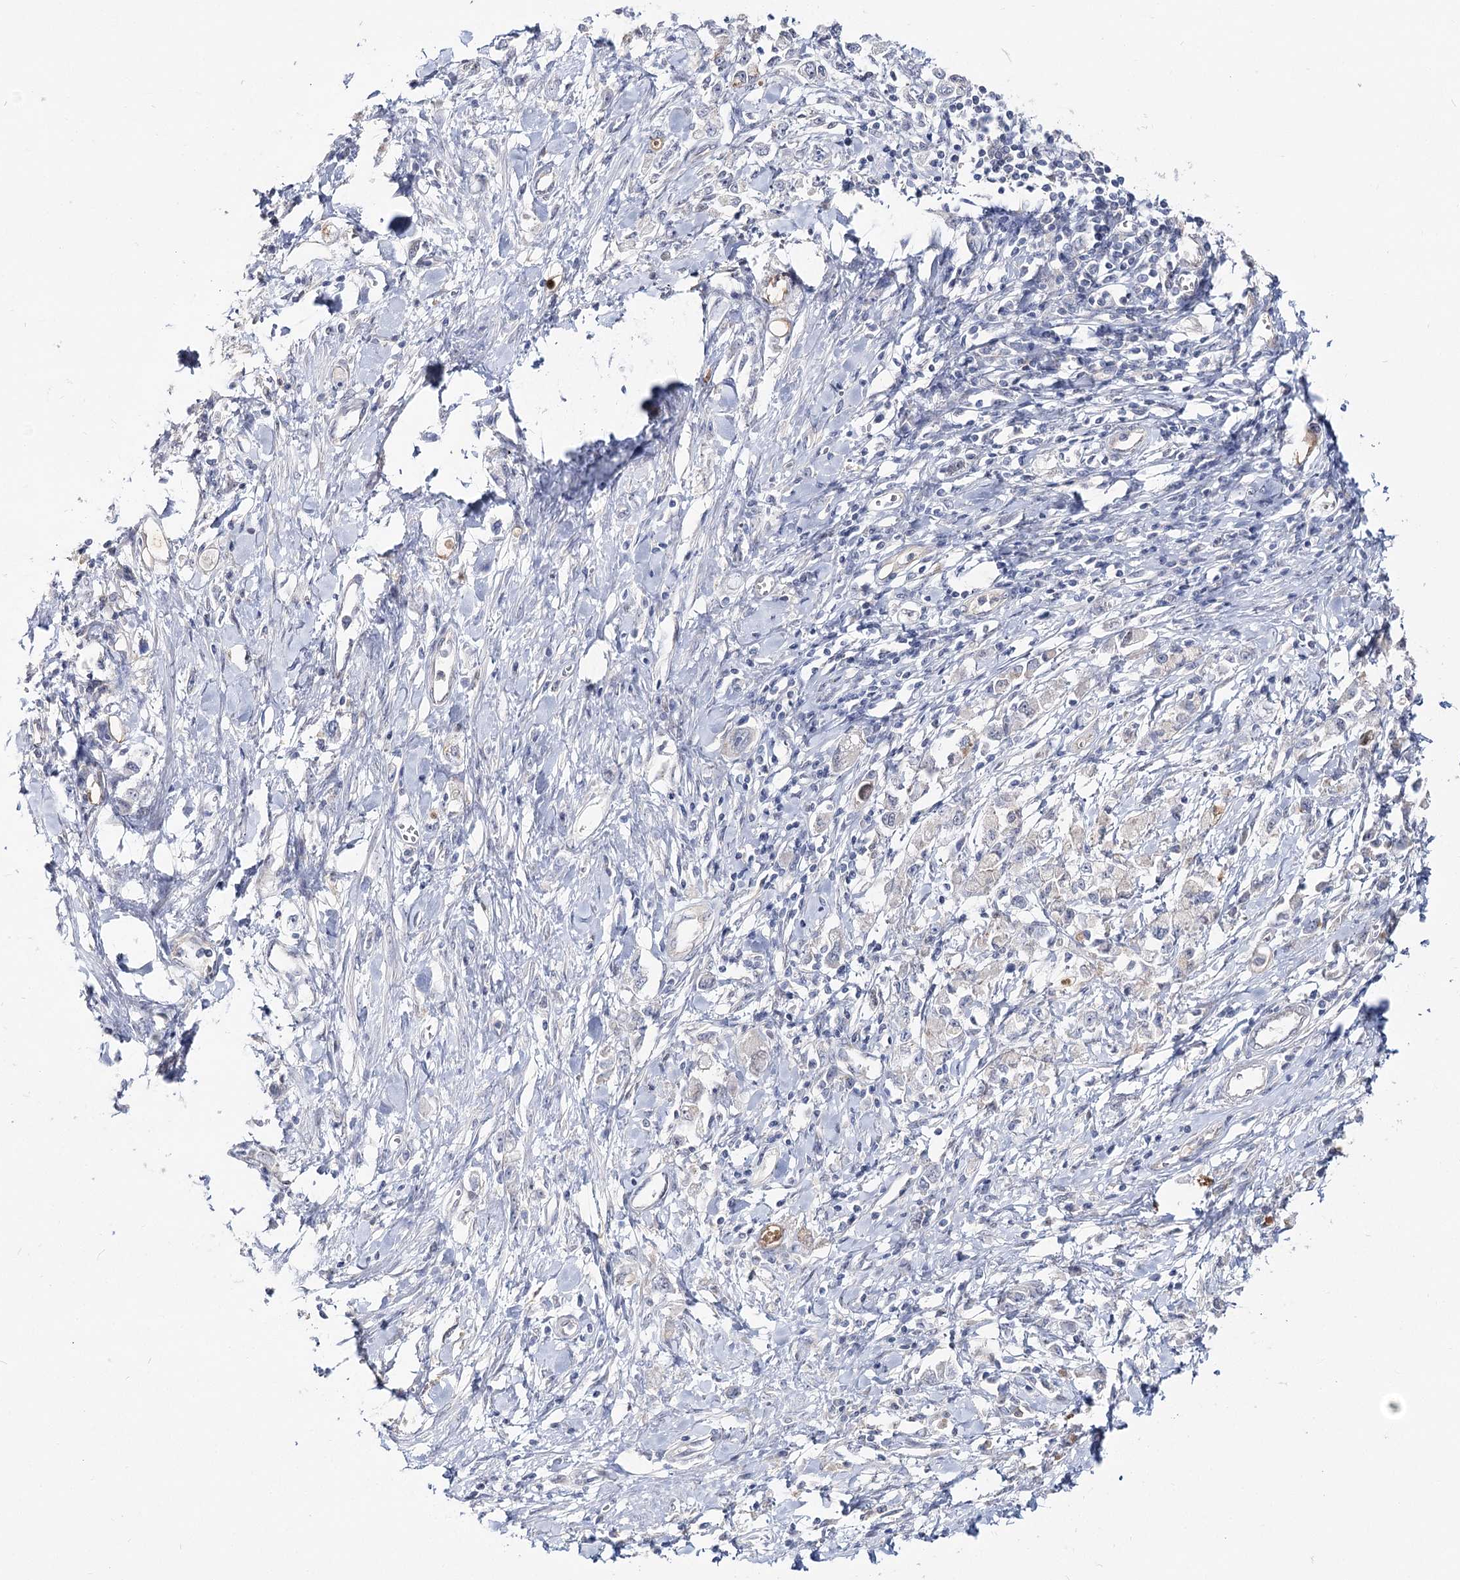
{"staining": {"intensity": "negative", "quantity": "none", "location": "none"}, "tissue": "stomach cancer", "cell_type": "Tumor cells", "image_type": "cancer", "snomed": [{"axis": "morphology", "description": "Adenocarcinoma, NOS"}, {"axis": "topography", "description": "Stomach"}], "caption": "Protein analysis of stomach cancer displays no significant positivity in tumor cells.", "gene": "UGP2", "patient": {"sex": "female", "age": 76}}